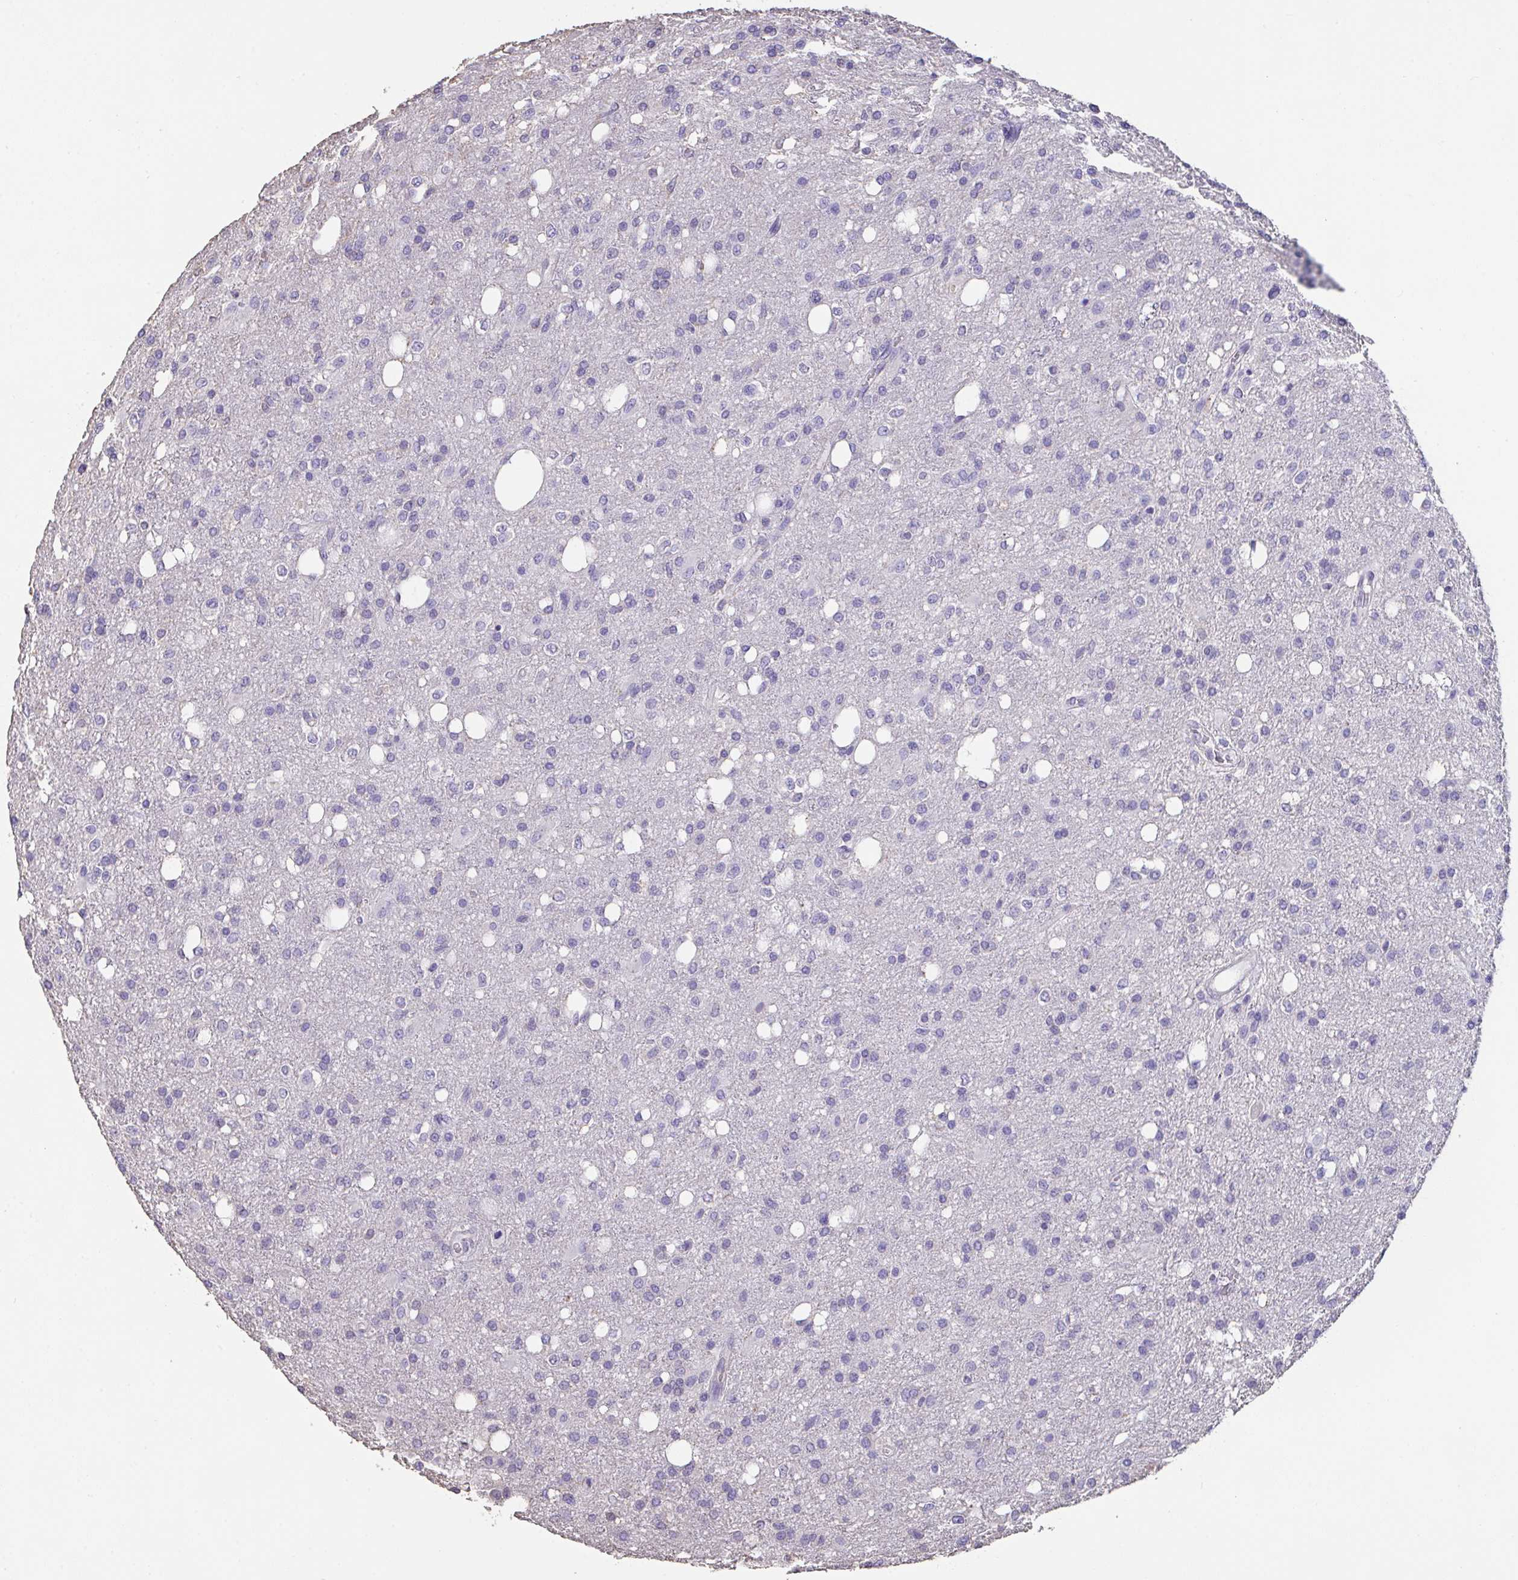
{"staining": {"intensity": "negative", "quantity": "none", "location": "none"}, "tissue": "glioma", "cell_type": "Tumor cells", "image_type": "cancer", "snomed": [{"axis": "morphology", "description": "Glioma, malignant, Low grade"}, {"axis": "topography", "description": "Brain"}], "caption": "An immunohistochemistry (IHC) micrograph of malignant glioma (low-grade) is shown. There is no staining in tumor cells of malignant glioma (low-grade).", "gene": "IL23R", "patient": {"sex": "female", "age": 58}}